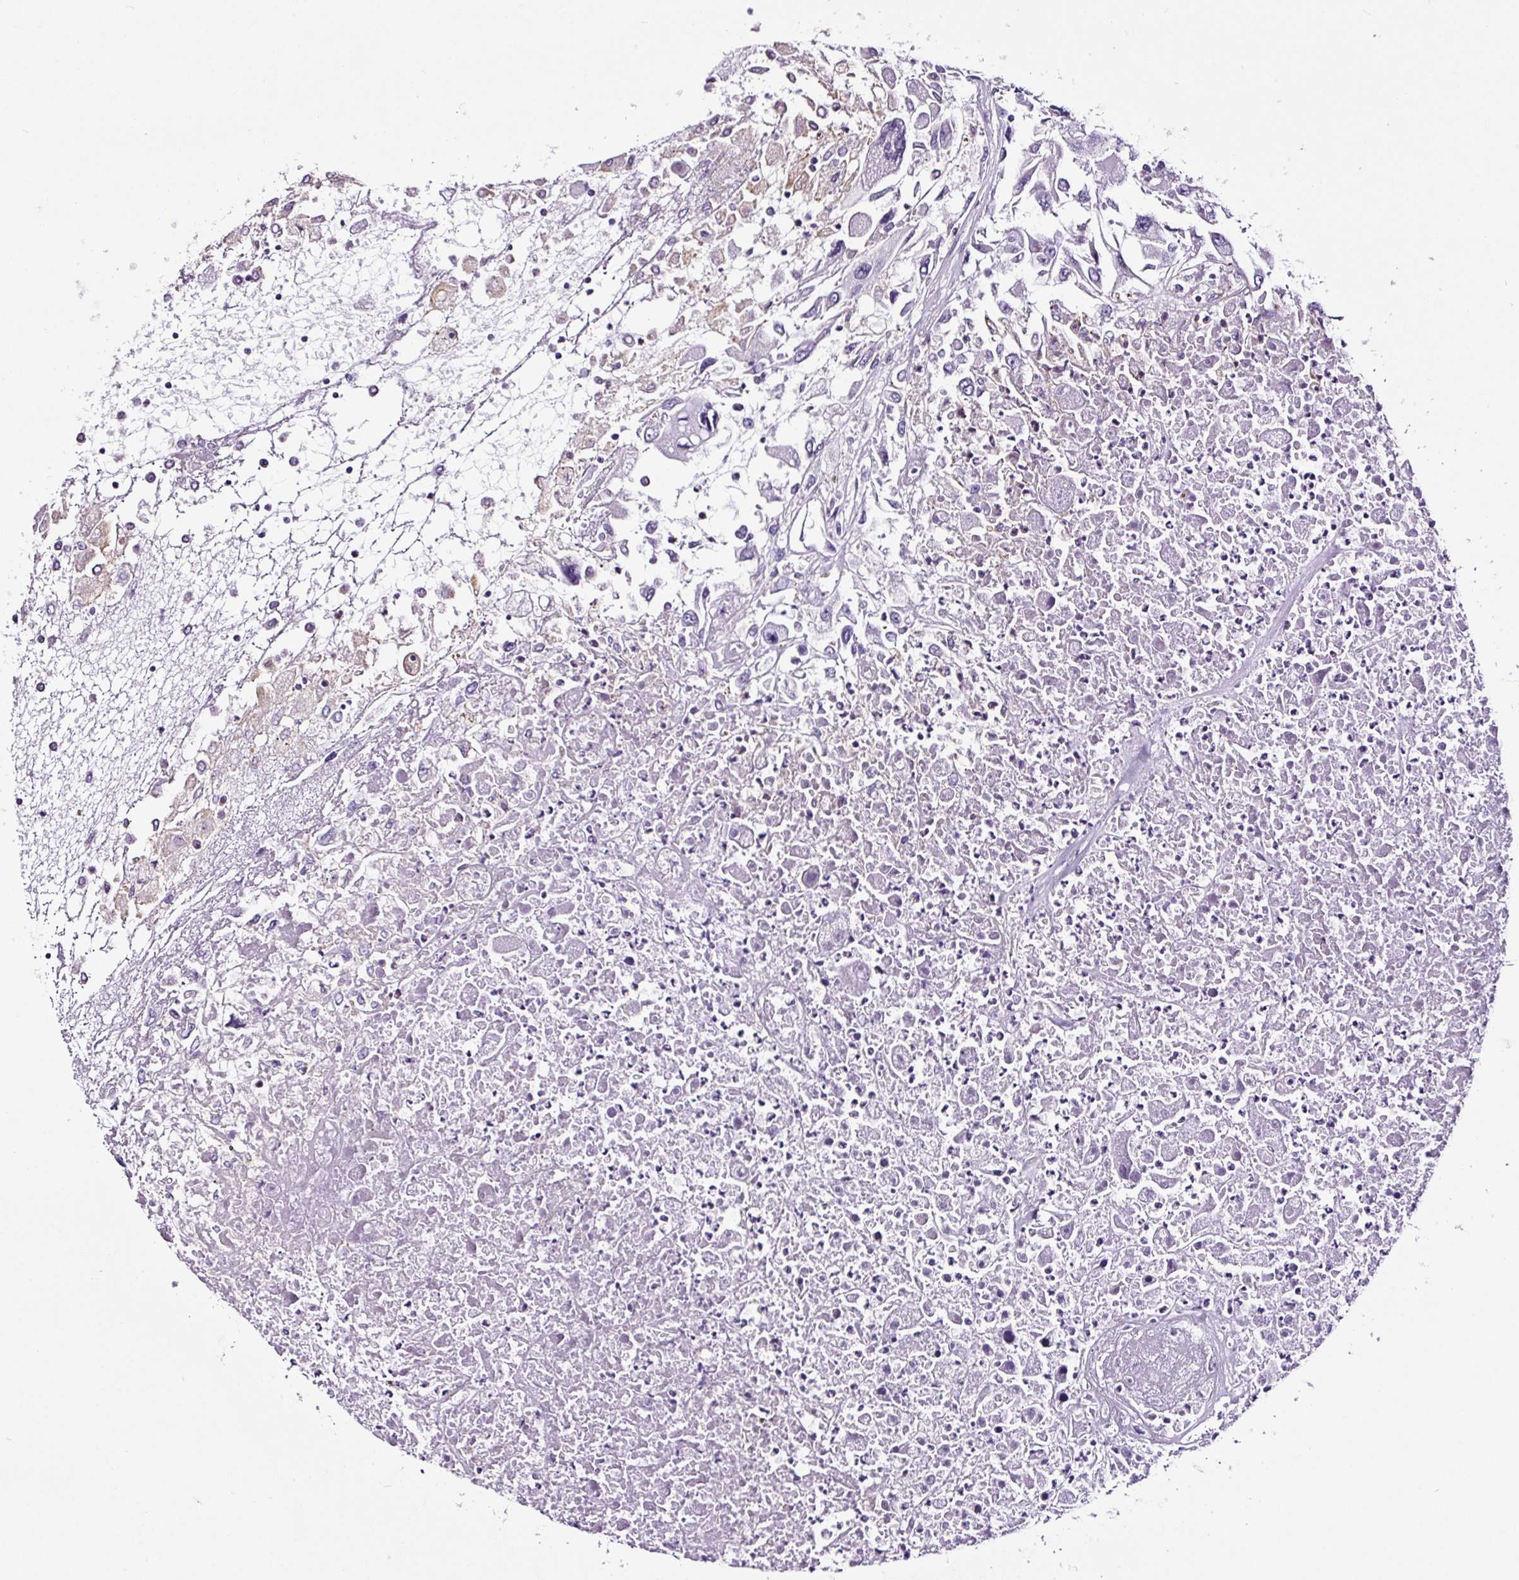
{"staining": {"intensity": "negative", "quantity": "none", "location": "none"}, "tissue": "renal cancer", "cell_type": "Tumor cells", "image_type": "cancer", "snomed": [{"axis": "morphology", "description": "Adenocarcinoma, NOS"}, {"axis": "topography", "description": "Kidney"}], "caption": "Immunohistochemical staining of adenocarcinoma (renal) displays no significant positivity in tumor cells.", "gene": "FBXL7", "patient": {"sex": "female", "age": 52}}